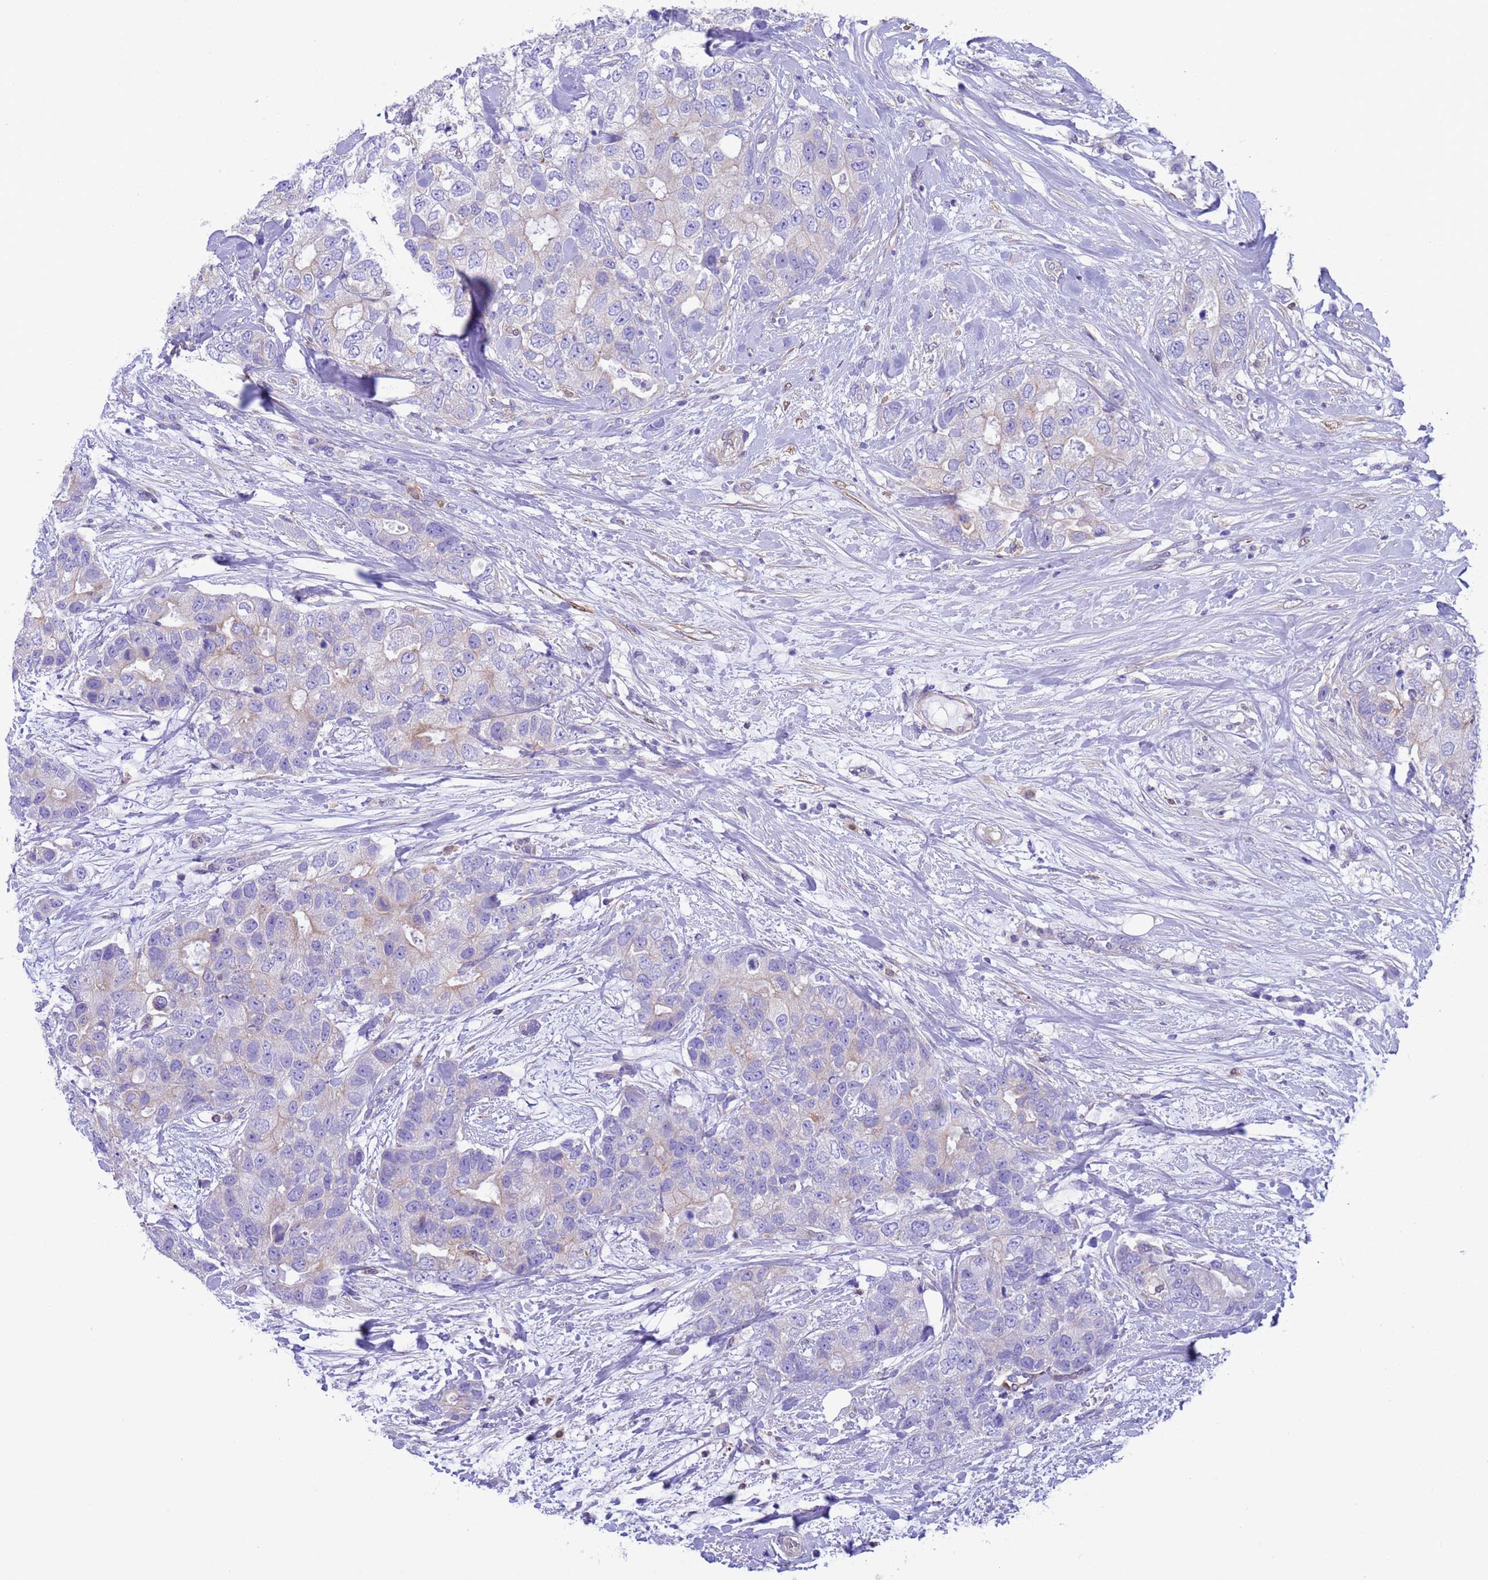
{"staining": {"intensity": "negative", "quantity": "none", "location": "none"}, "tissue": "breast cancer", "cell_type": "Tumor cells", "image_type": "cancer", "snomed": [{"axis": "morphology", "description": "Duct carcinoma"}, {"axis": "topography", "description": "Breast"}], "caption": "Immunohistochemistry (IHC) of human breast intraductal carcinoma reveals no positivity in tumor cells.", "gene": "C6orf47", "patient": {"sex": "female", "age": 62}}